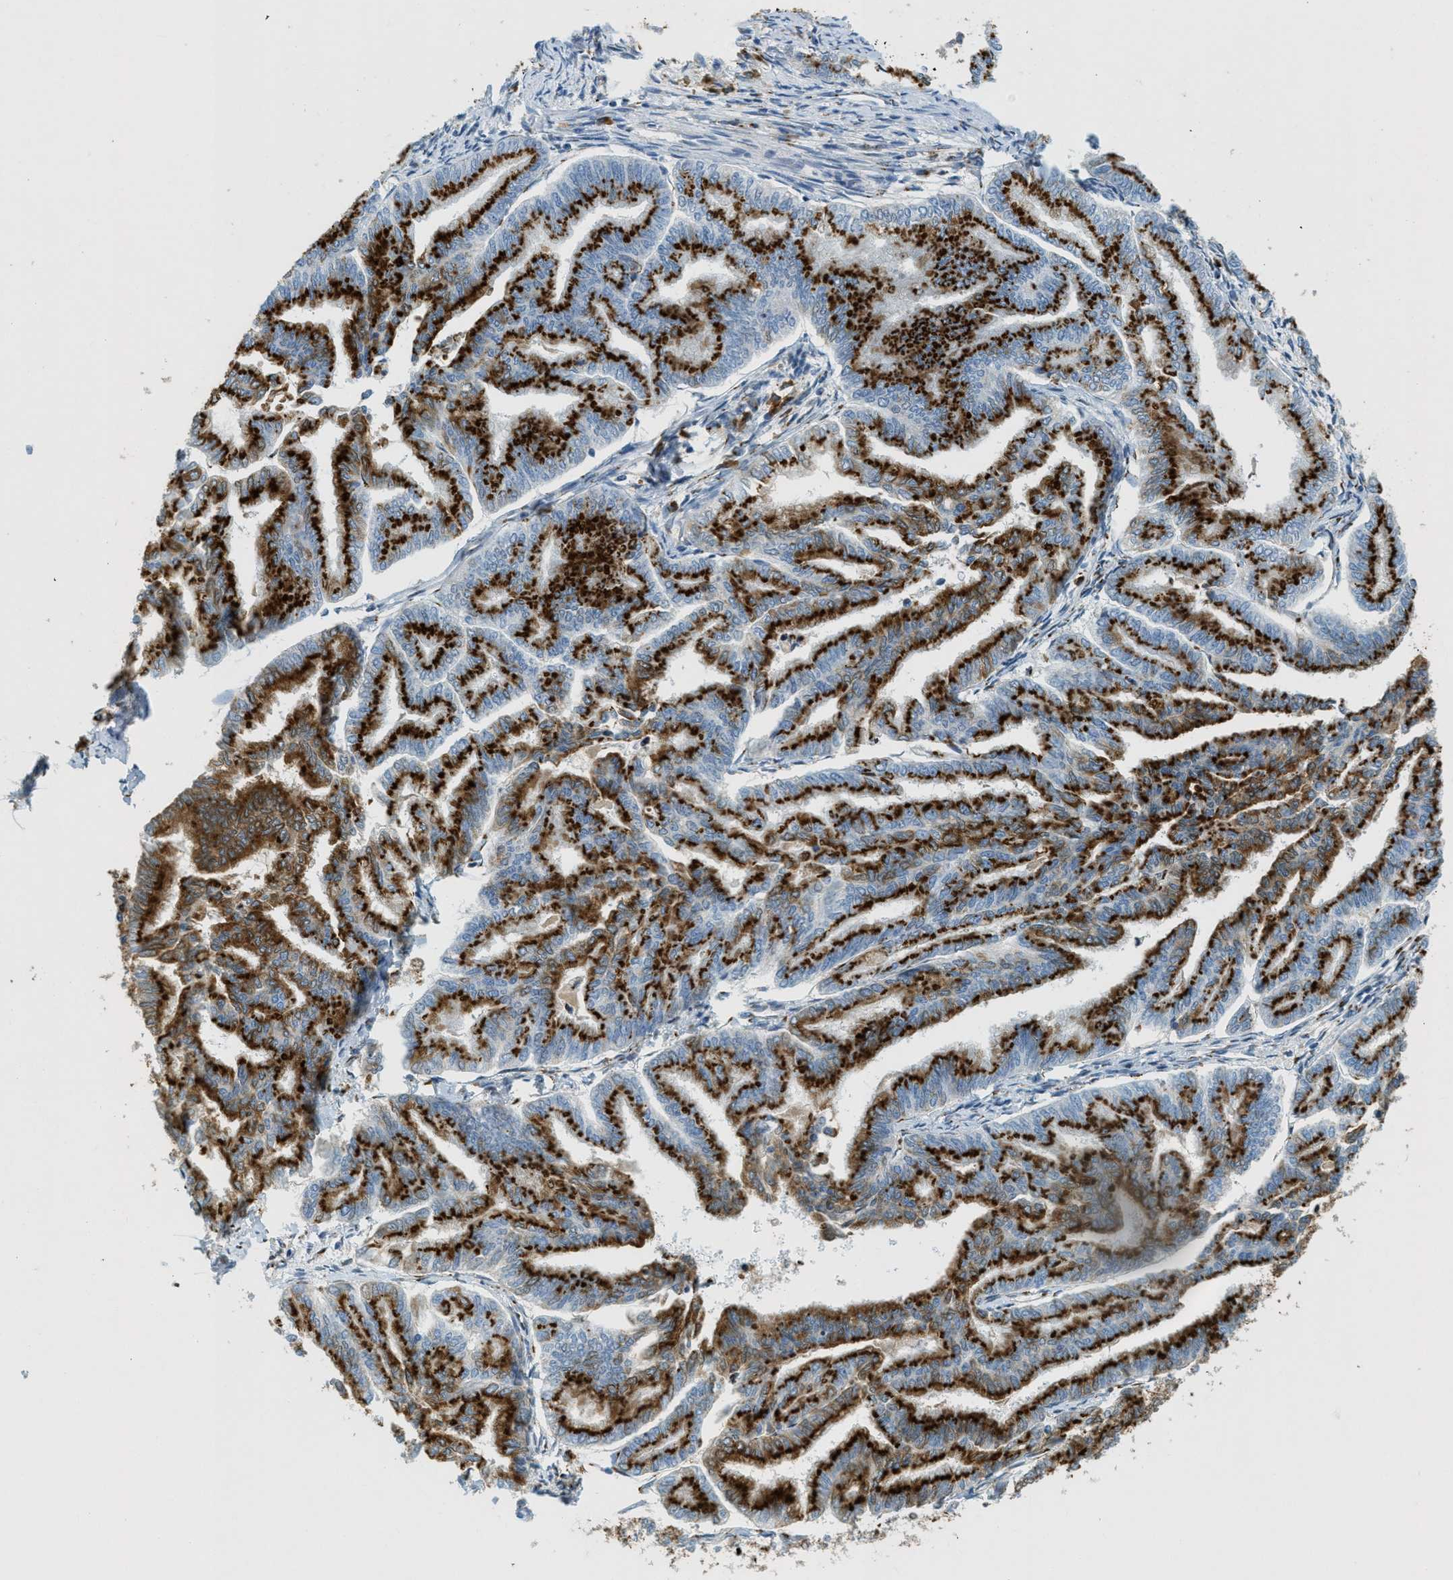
{"staining": {"intensity": "strong", "quantity": ">75%", "location": "cytoplasmic/membranous"}, "tissue": "endometrial cancer", "cell_type": "Tumor cells", "image_type": "cancer", "snomed": [{"axis": "morphology", "description": "Adenocarcinoma, NOS"}, {"axis": "topography", "description": "Endometrium"}], "caption": "Tumor cells reveal strong cytoplasmic/membranous expression in approximately >75% of cells in adenocarcinoma (endometrial). The staining is performed using DAB brown chromogen to label protein expression. The nuclei are counter-stained blue using hematoxylin.", "gene": "ENTPD4", "patient": {"sex": "female", "age": 79}}